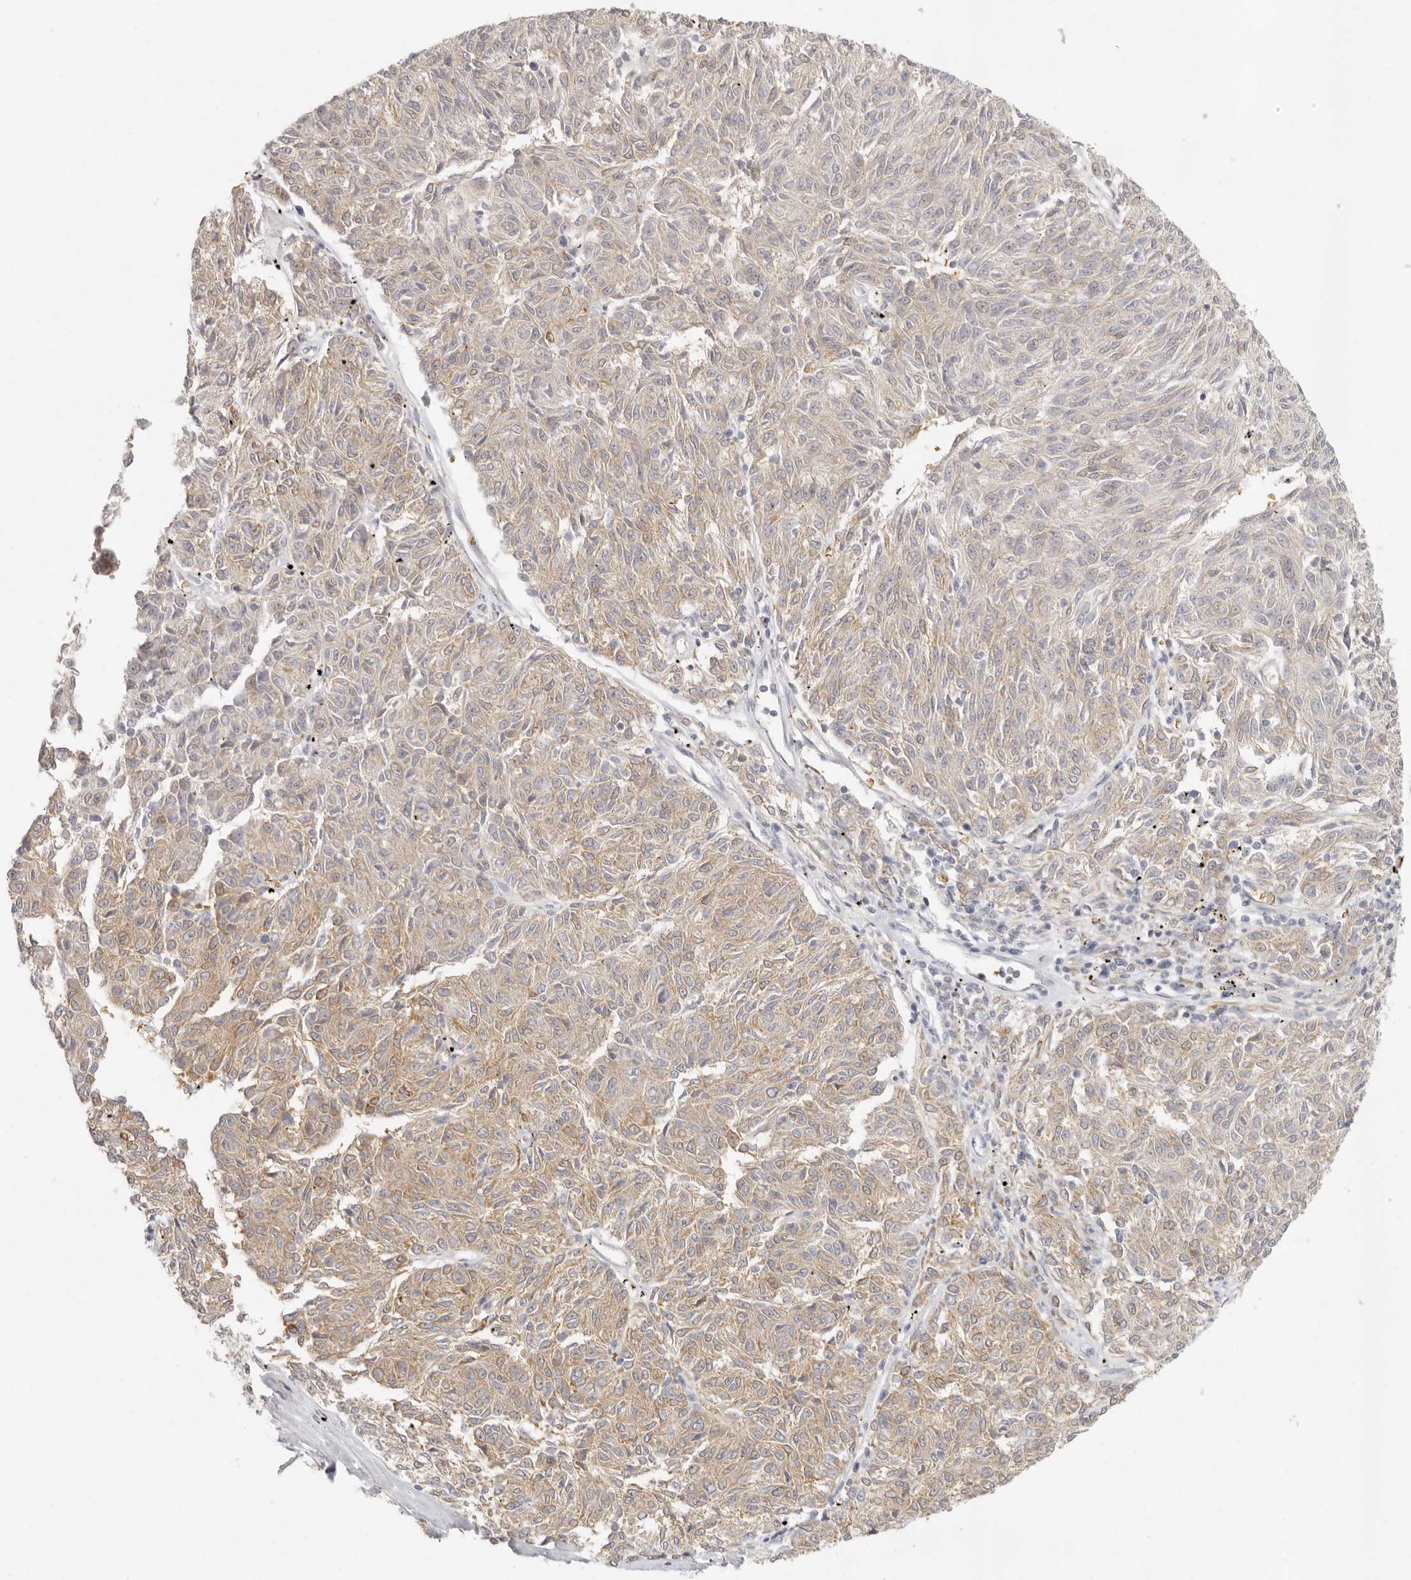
{"staining": {"intensity": "weak", "quantity": "25%-75%", "location": "cytoplasmic/membranous"}, "tissue": "melanoma", "cell_type": "Tumor cells", "image_type": "cancer", "snomed": [{"axis": "morphology", "description": "Malignant melanoma, NOS"}, {"axis": "topography", "description": "Skin"}], "caption": "Immunohistochemistry (DAB (3,3'-diaminobenzidine)) staining of human malignant melanoma demonstrates weak cytoplasmic/membranous protein positivity in approximately 25%-75% of tumor cells.", "gene": "NIBAN1", "patient": {"sex": "female", "age": 72}}